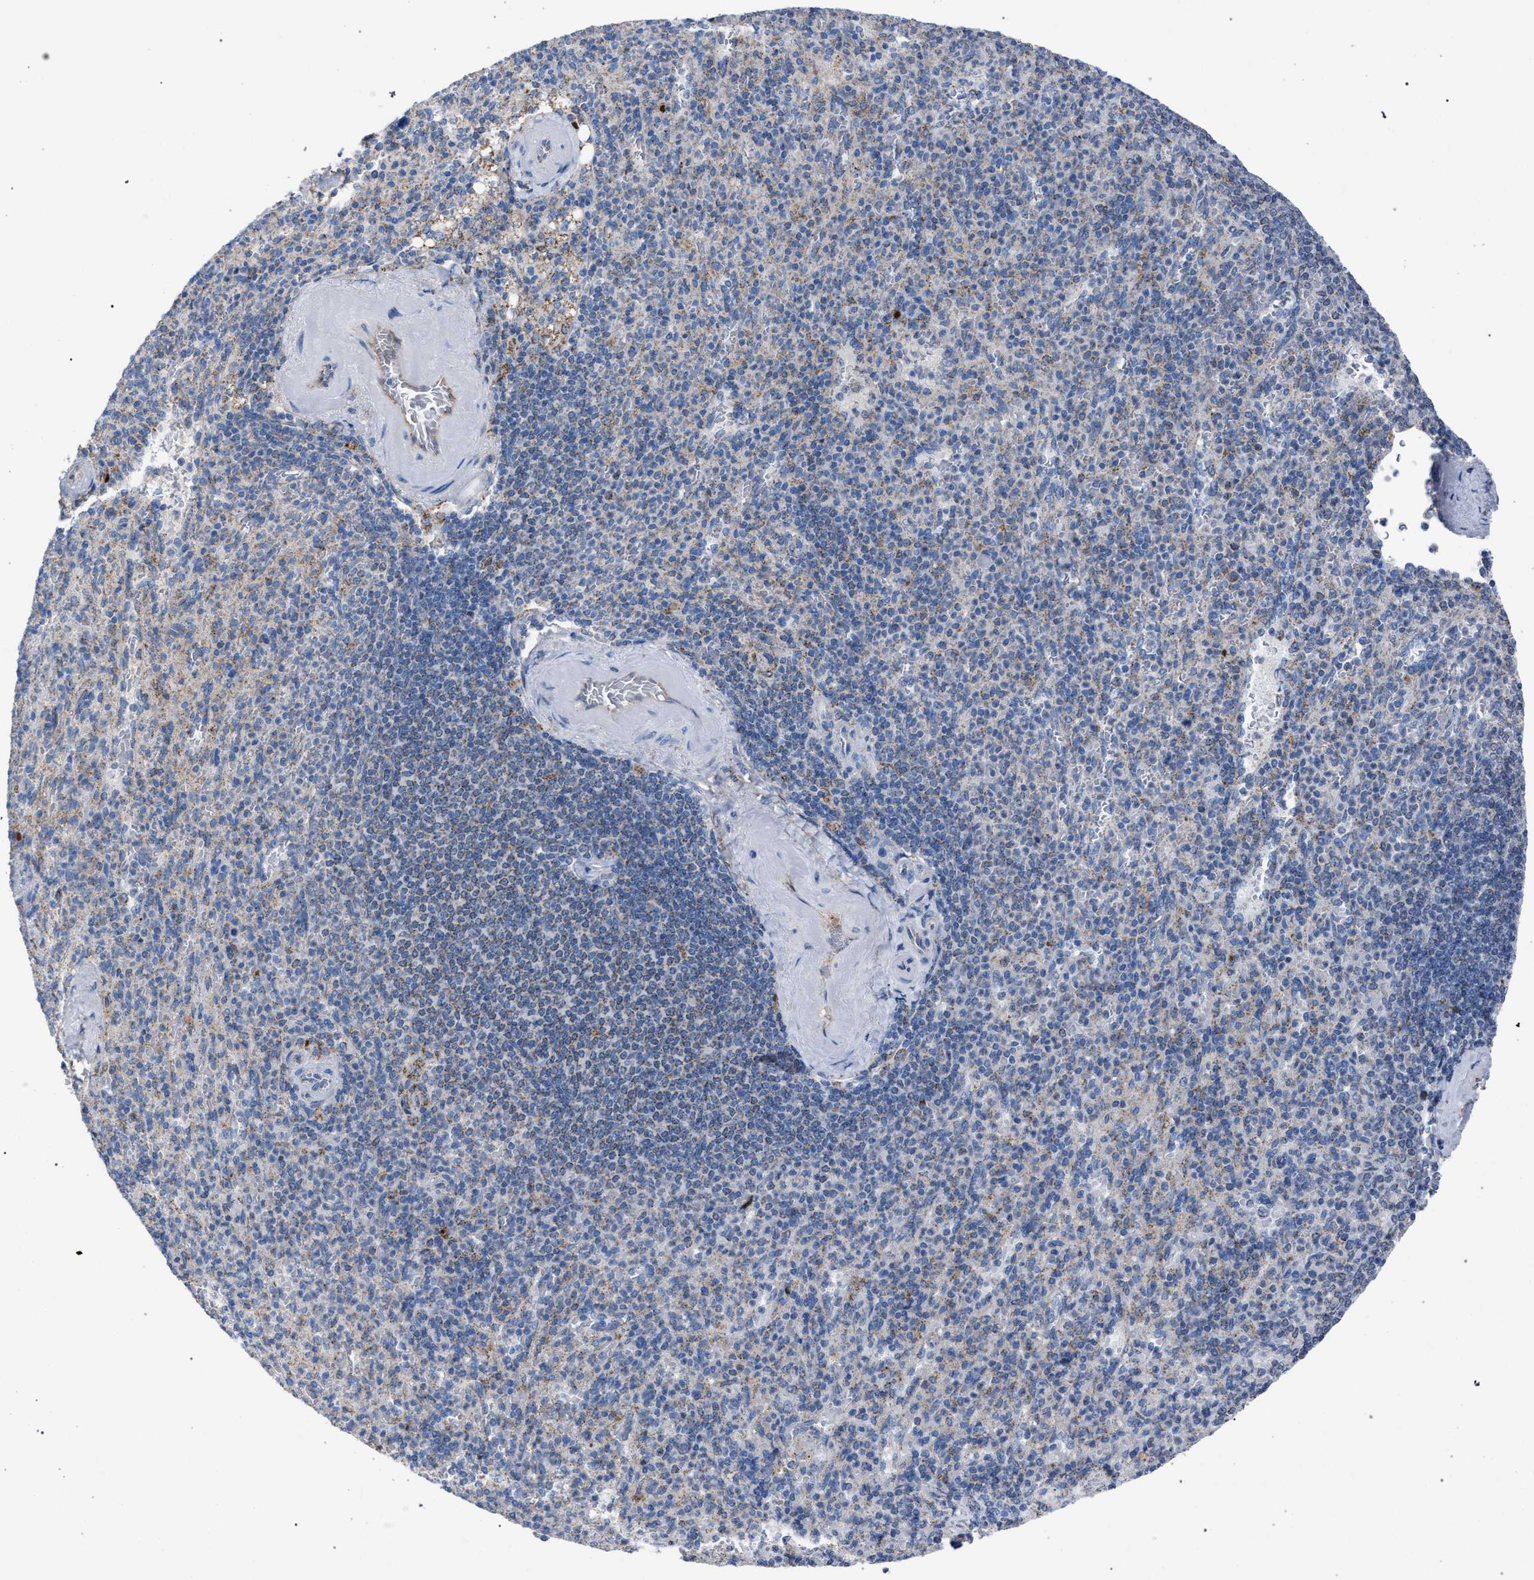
{"staining": {"intensity": "weak", "quantity": "<25%", "location": "cytoplasmic/membranous"}, "tissue": "spleen", "cell_type": "Cells in red pulp", "image_type": "normal", "snomed": [{"axis": "morphology", "description": "Normal tissue, NOS"}, {"axis": "topography", "description": "Spleen"}], "caption": "There is no significant expression in cells in red pulp of spleen. The staining is performed using DAB brown chromogen with nuclei counter-stained in using hematoxylin.", "gene": "HSD17B4", "patient": {"sex": "female", "age": 74}}